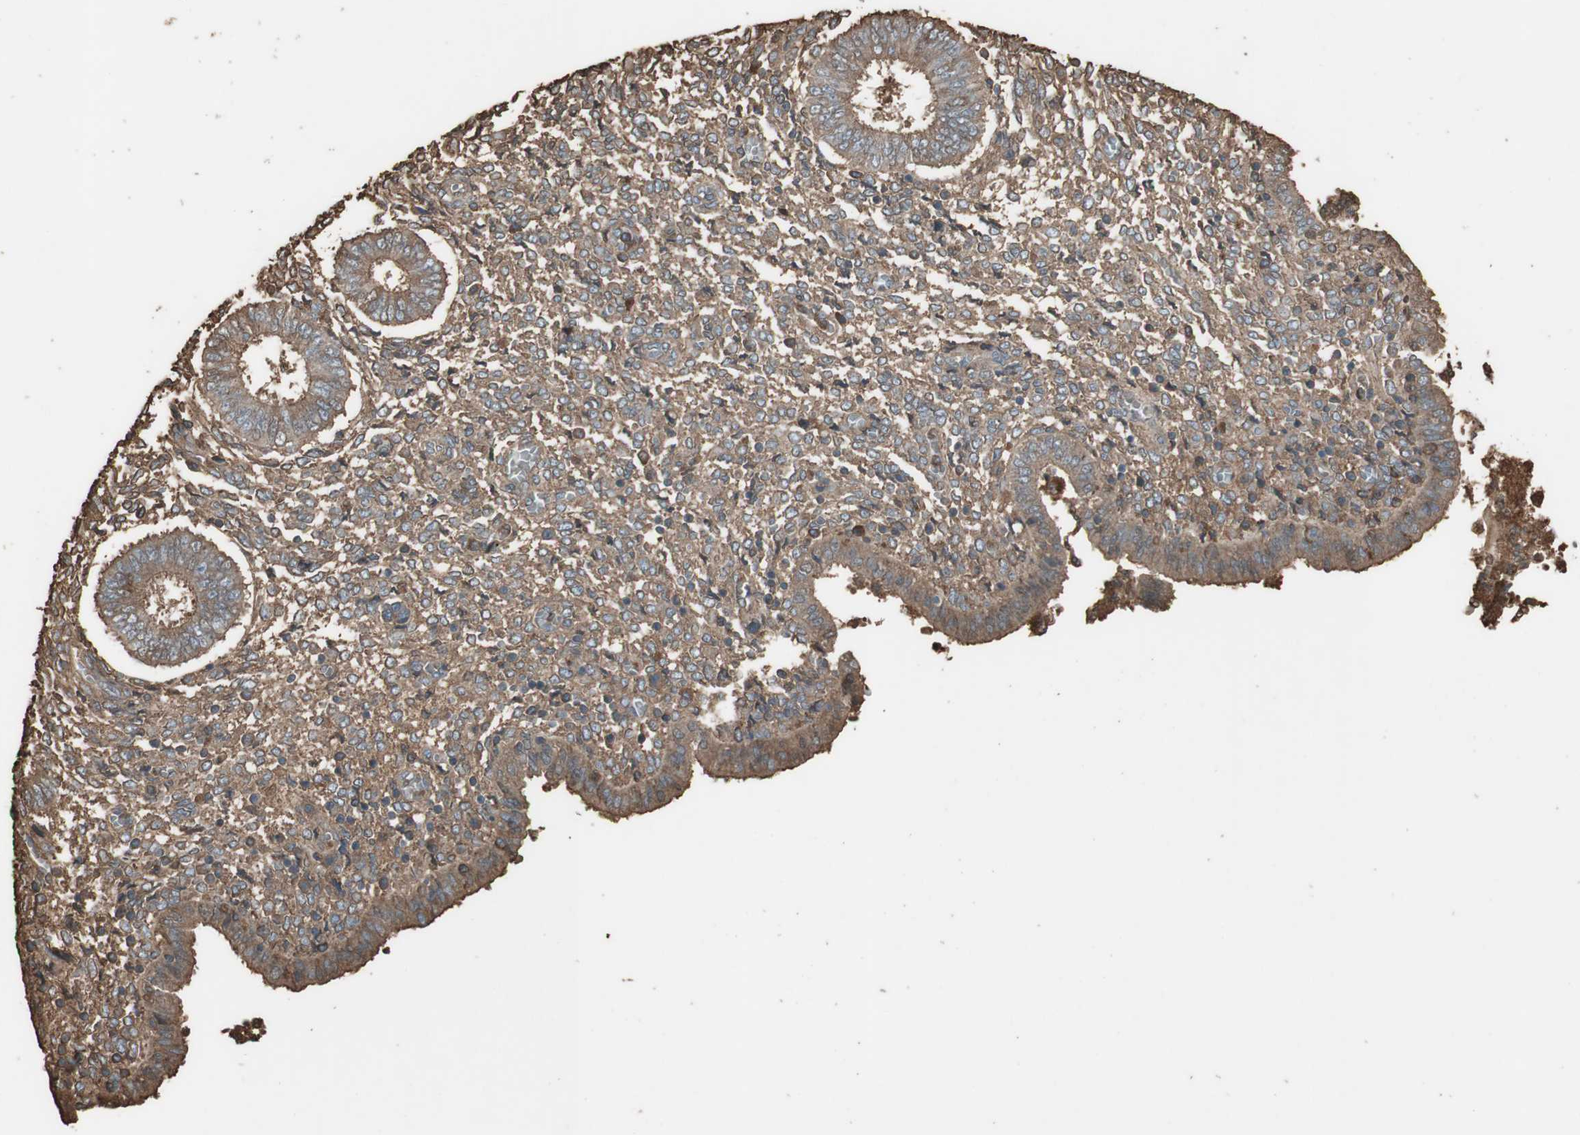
{"staining": {"intensity": "moderate", "quantity": ">75%", "location": "cytoplasmic/membranous"}, "tissue": "endometrium", "cell_type": "Cells in endometrial stroma", "image_type": "normal", "snomed": [{"axis": "morphology", "description": "Normal tissue, NOS"}, {"axis": "topography", "description": "Endometrium"}], "caption": "The photomicrograph shows immunohistochemical staining of normal endometrium. There is moderate cytoplasmic/membranous staining is present in about >75% of cells in endometrial stroma.", "gene": "MMP14", "patient": {"sex": "female", "age": 35}}